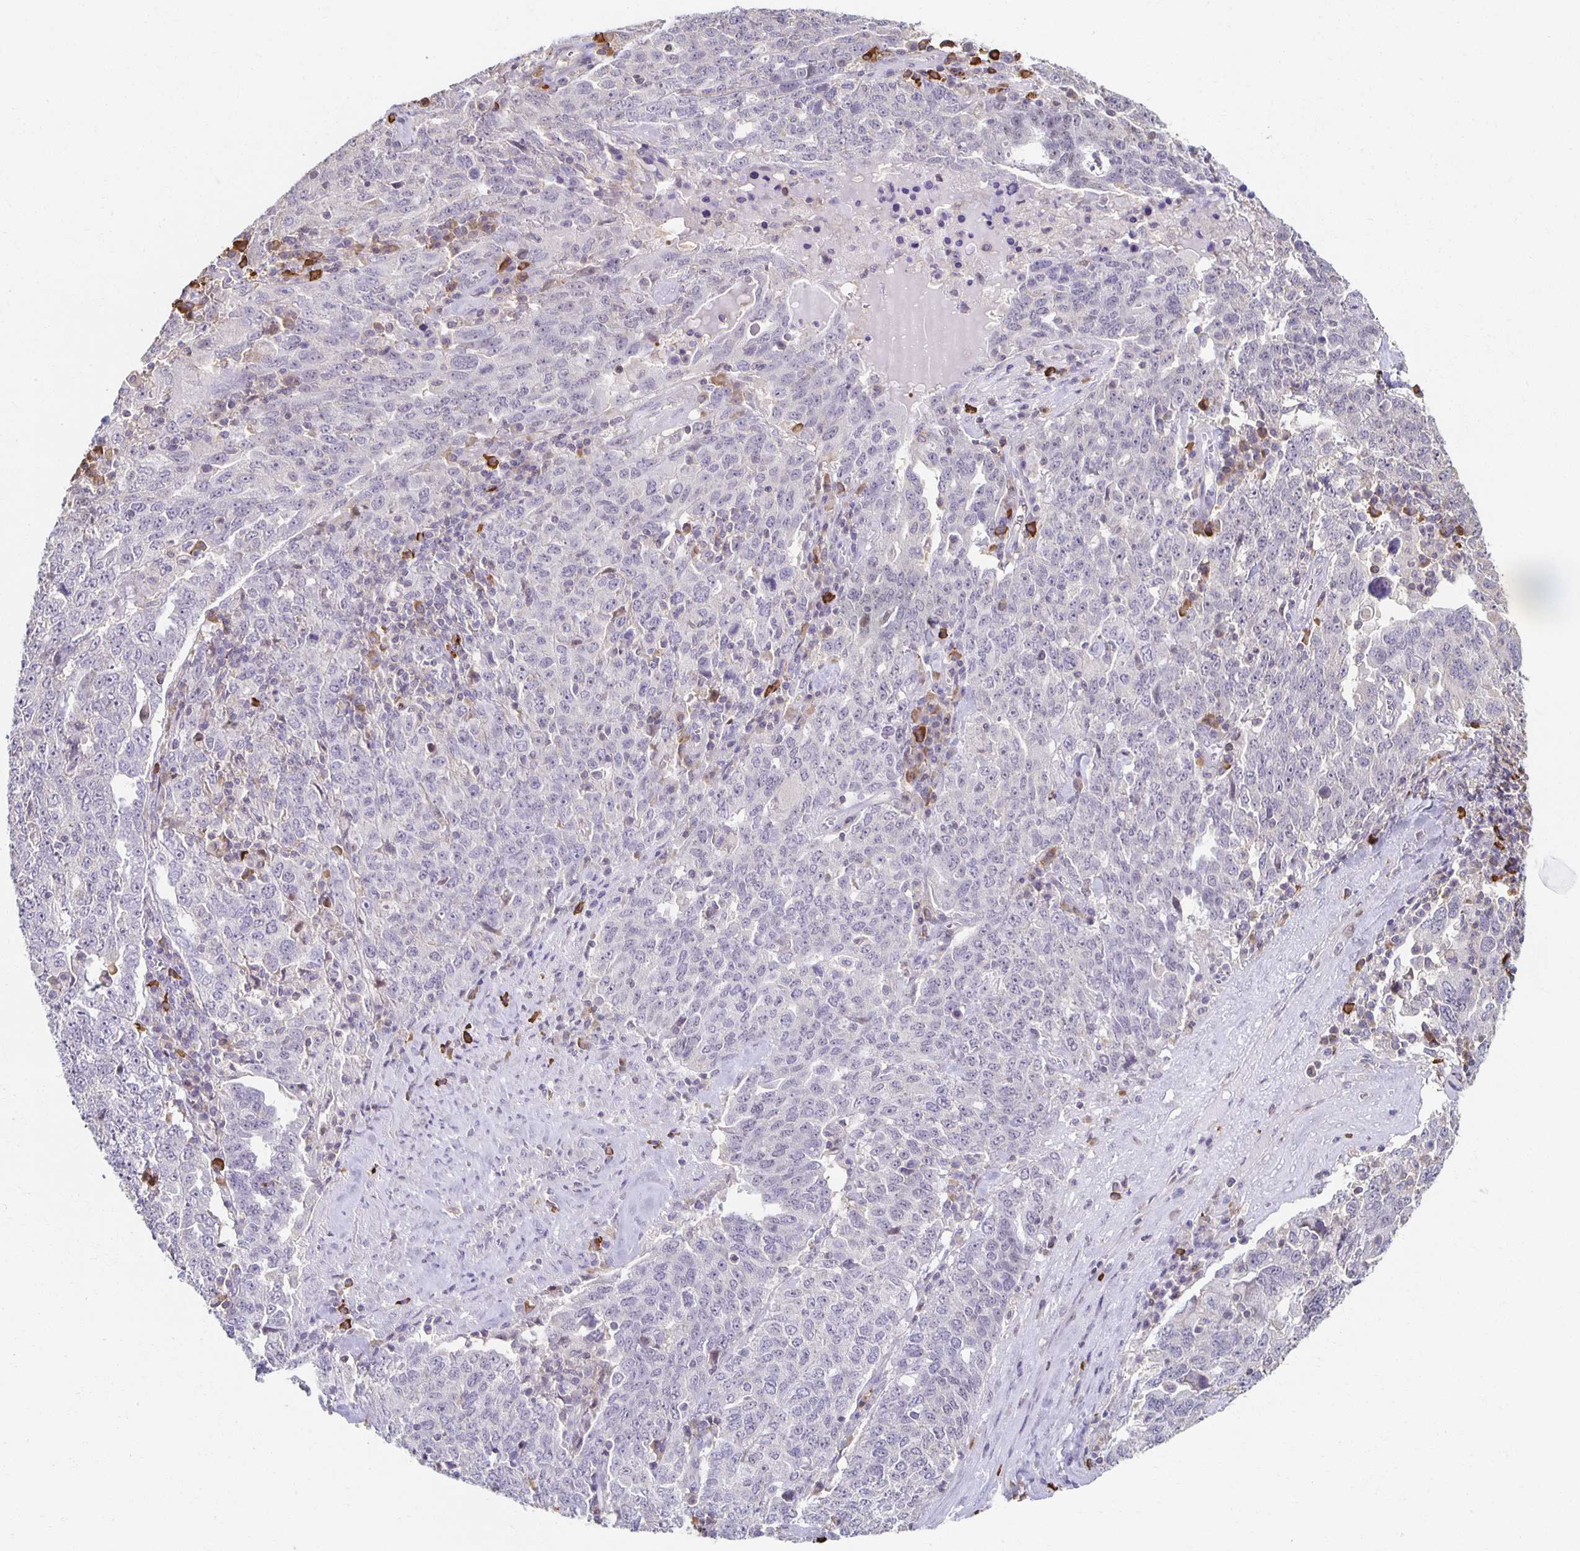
{"staining": {"intensity": "negative", "quantity": "none", "location": "none"}, "tissue": "ovarian cancer", "cell_type": "Tumor cells", "image_type": "cancer", "snomed": [{"axis": "morphology", "description": "Carcinoma, endometroid"}, {"axis": "topography", "description": "Ovary"}], "caption": "A micrograph of endometroid carcinoma (ovarian) stained for a protein demonstrates no brown staining in tumor cells.", "gene": "ZNF692", "patient": {"sex": "female", "age": 62}}